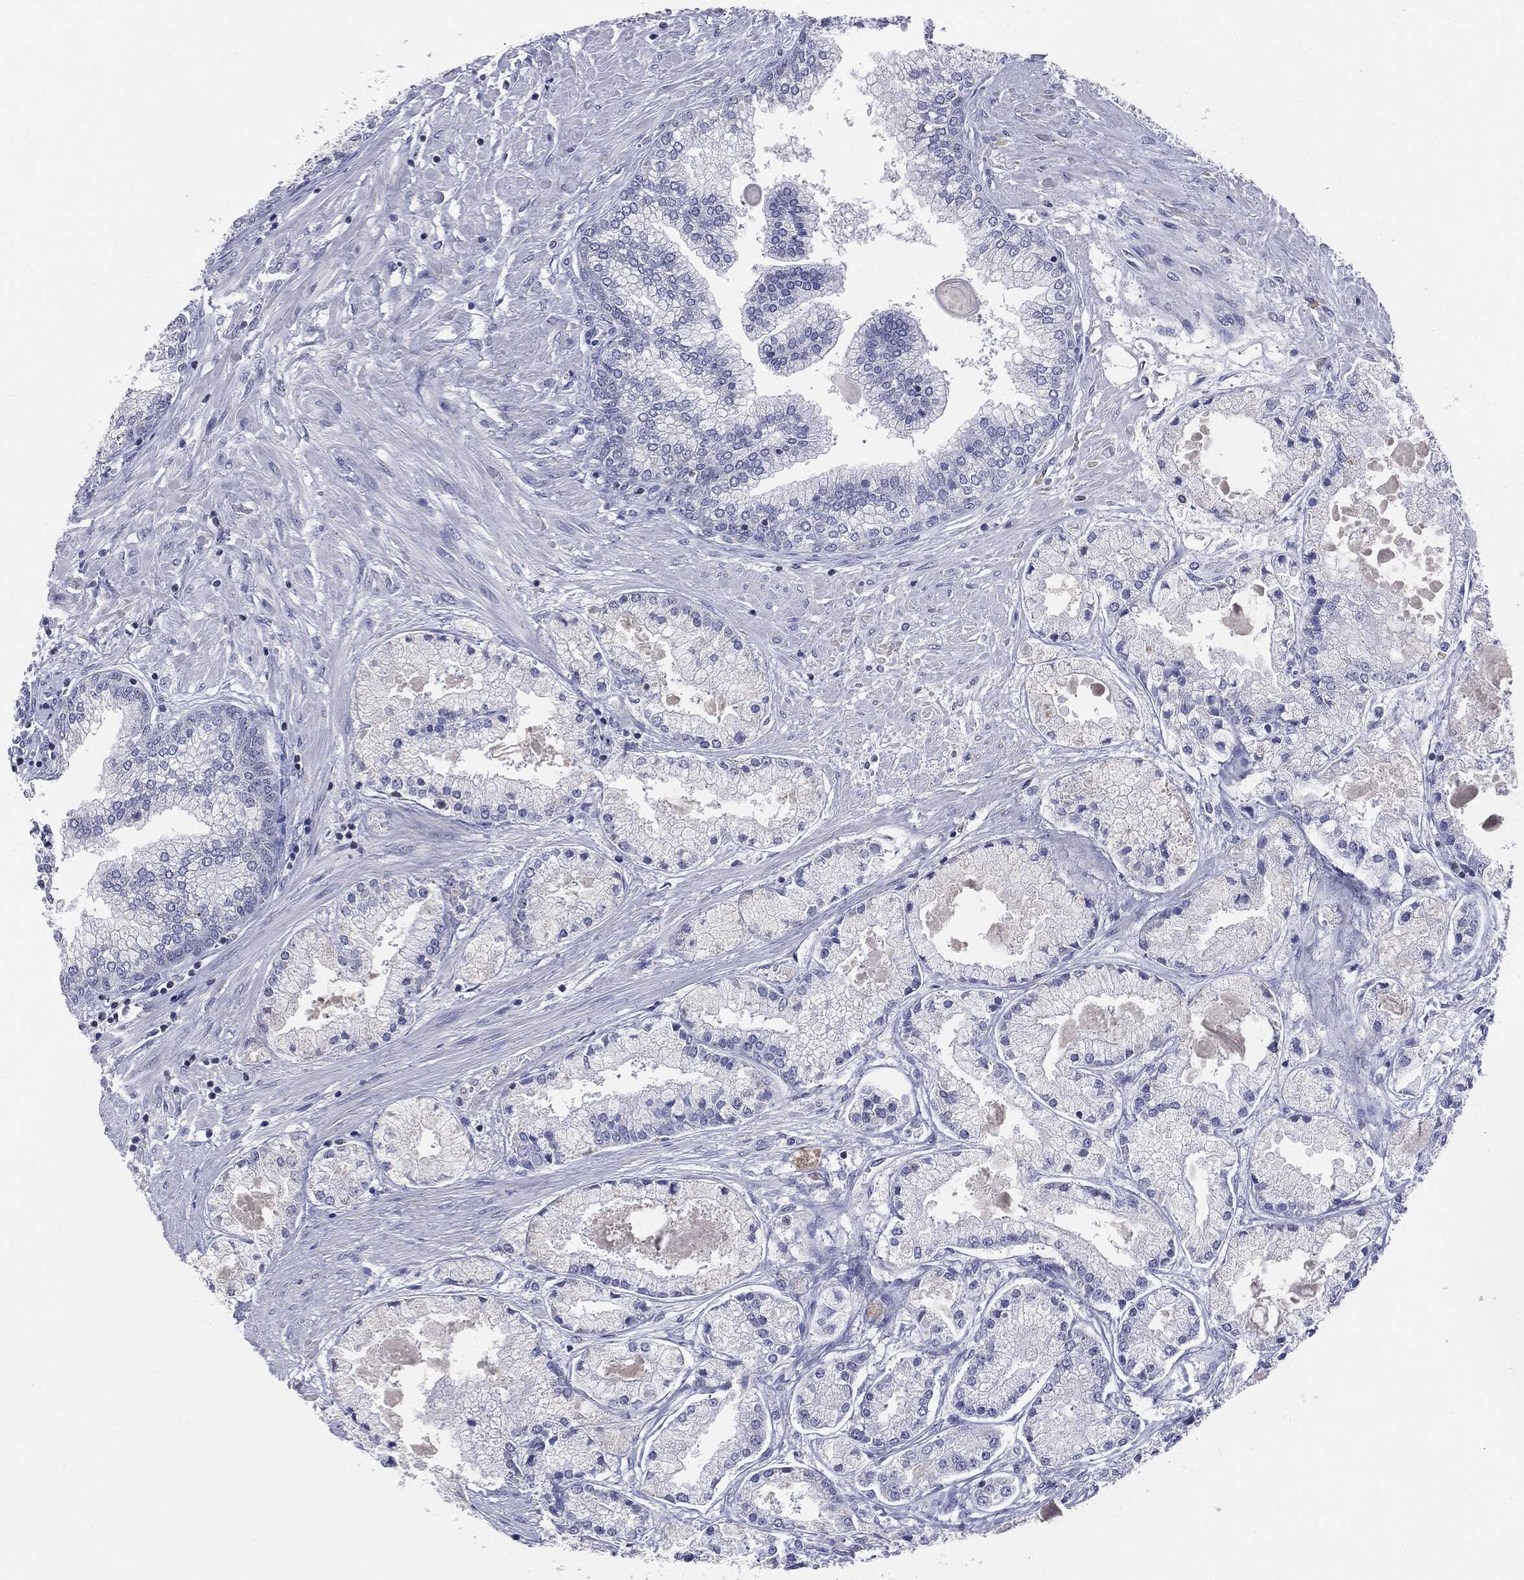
{"staining": {"intensity": "negative", "quantity": "none", "location": "none"}, "tissue": "prostate cancer", "cell_type": "Tumor cells", "image_type": "cancer", "snomed": [{"axis": "morphology", "description": "Adenocarcinoma, High grade"}, {"axis": "topography", "description": "Prostate"}], "caption": "An immunohistochemistry (IHC) photomicrograph of prostate cancer (high-grade adenocarcinoma) is shown. There is no staining in tumor cells of prostate cancer (high-grade adenocarcinoma).", "gene": "KIF2C", "patient": {"sex": "male", "age": 67}}